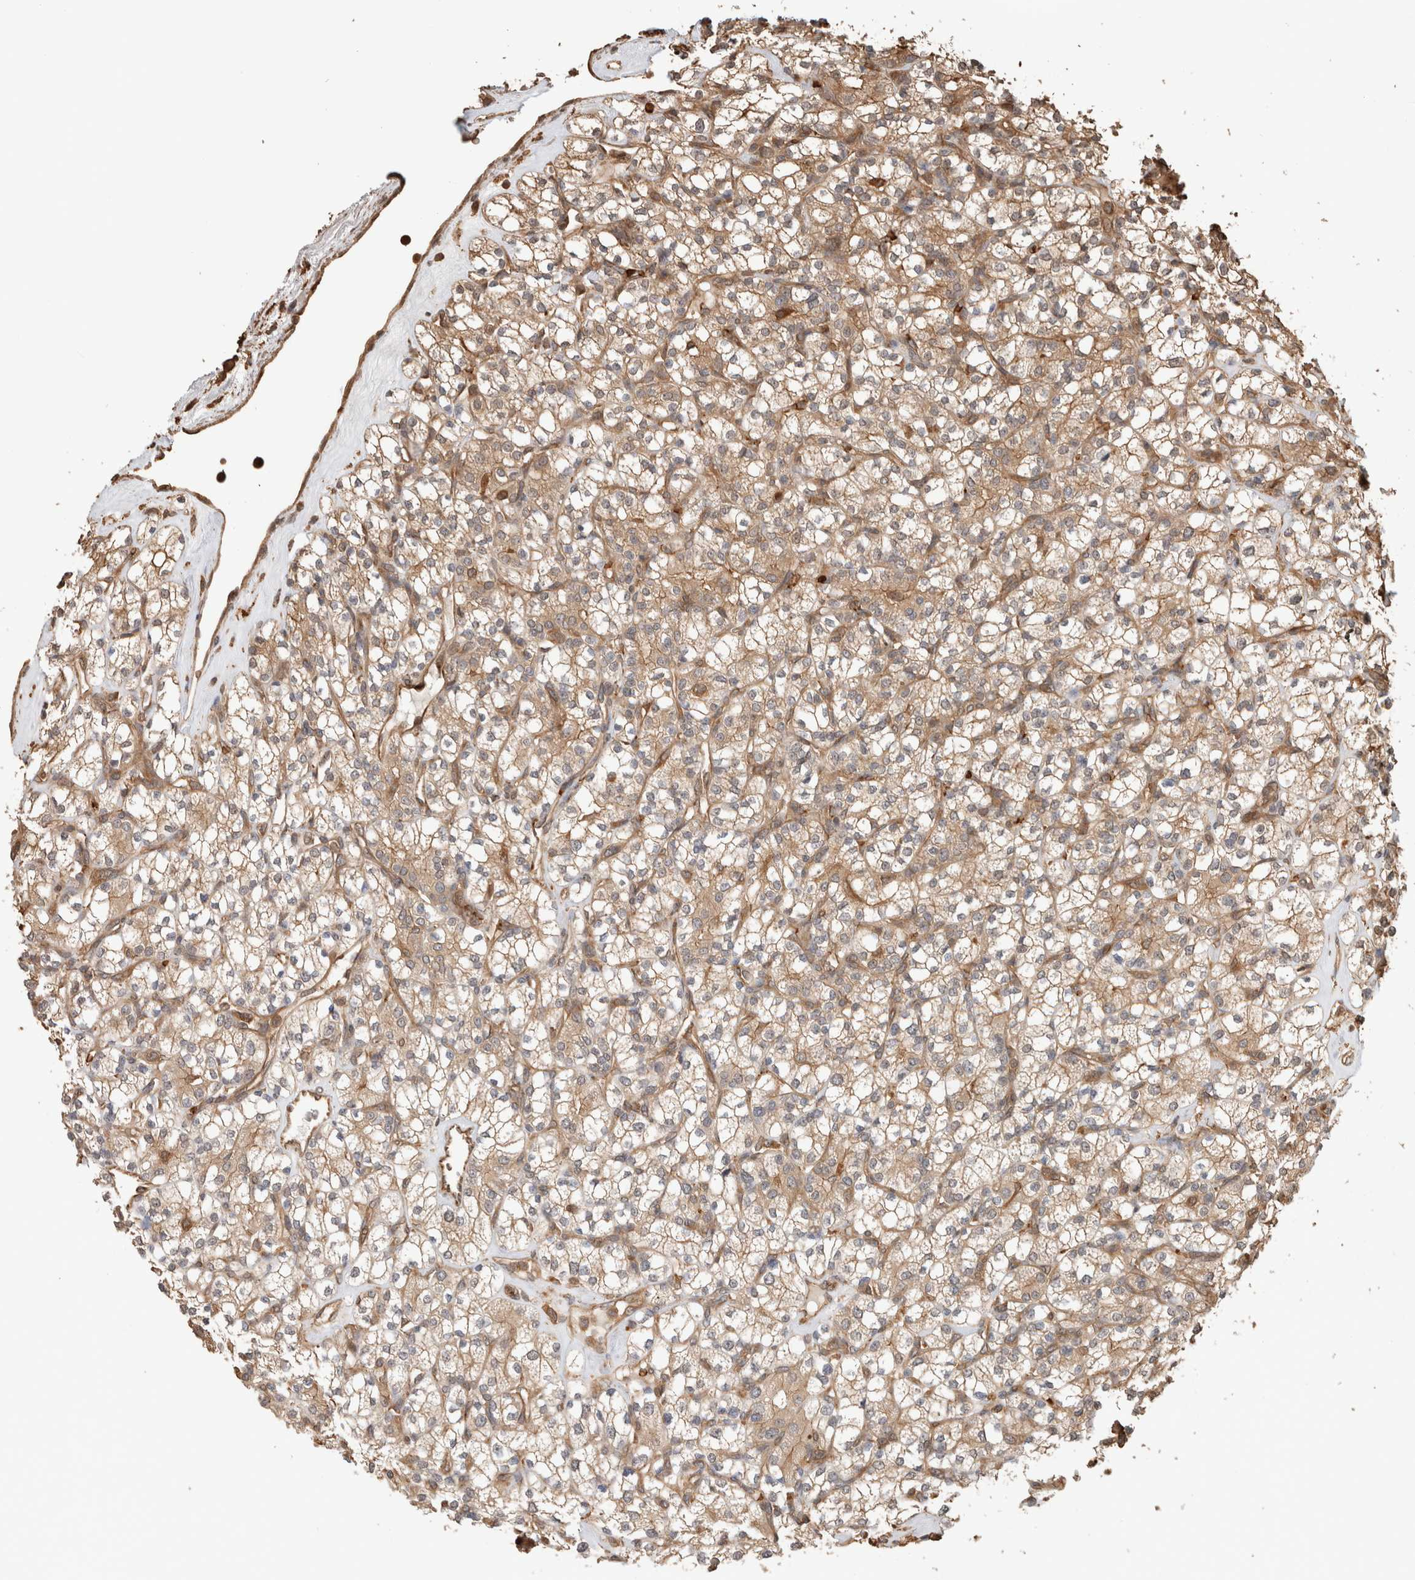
{"staining": {"intensity": "moderate", "quantity": ">75%", "location": "cytoplasmic/membranous"}, "tissue": "renal cancer", "cell_type": "Tumor cells", "image_type": "cancer", "snomed": [{"axis": "morphology", "description": "Adenocarcinoma, NOS"}, {"axis": "topography", "description": "Kidney"}], "caption": "Renal cancer stained with a protein marker reveals moderate staining in tumor cells.", "gene": "OTUD6B", "patient": {"sex": "male", "age": 77}}